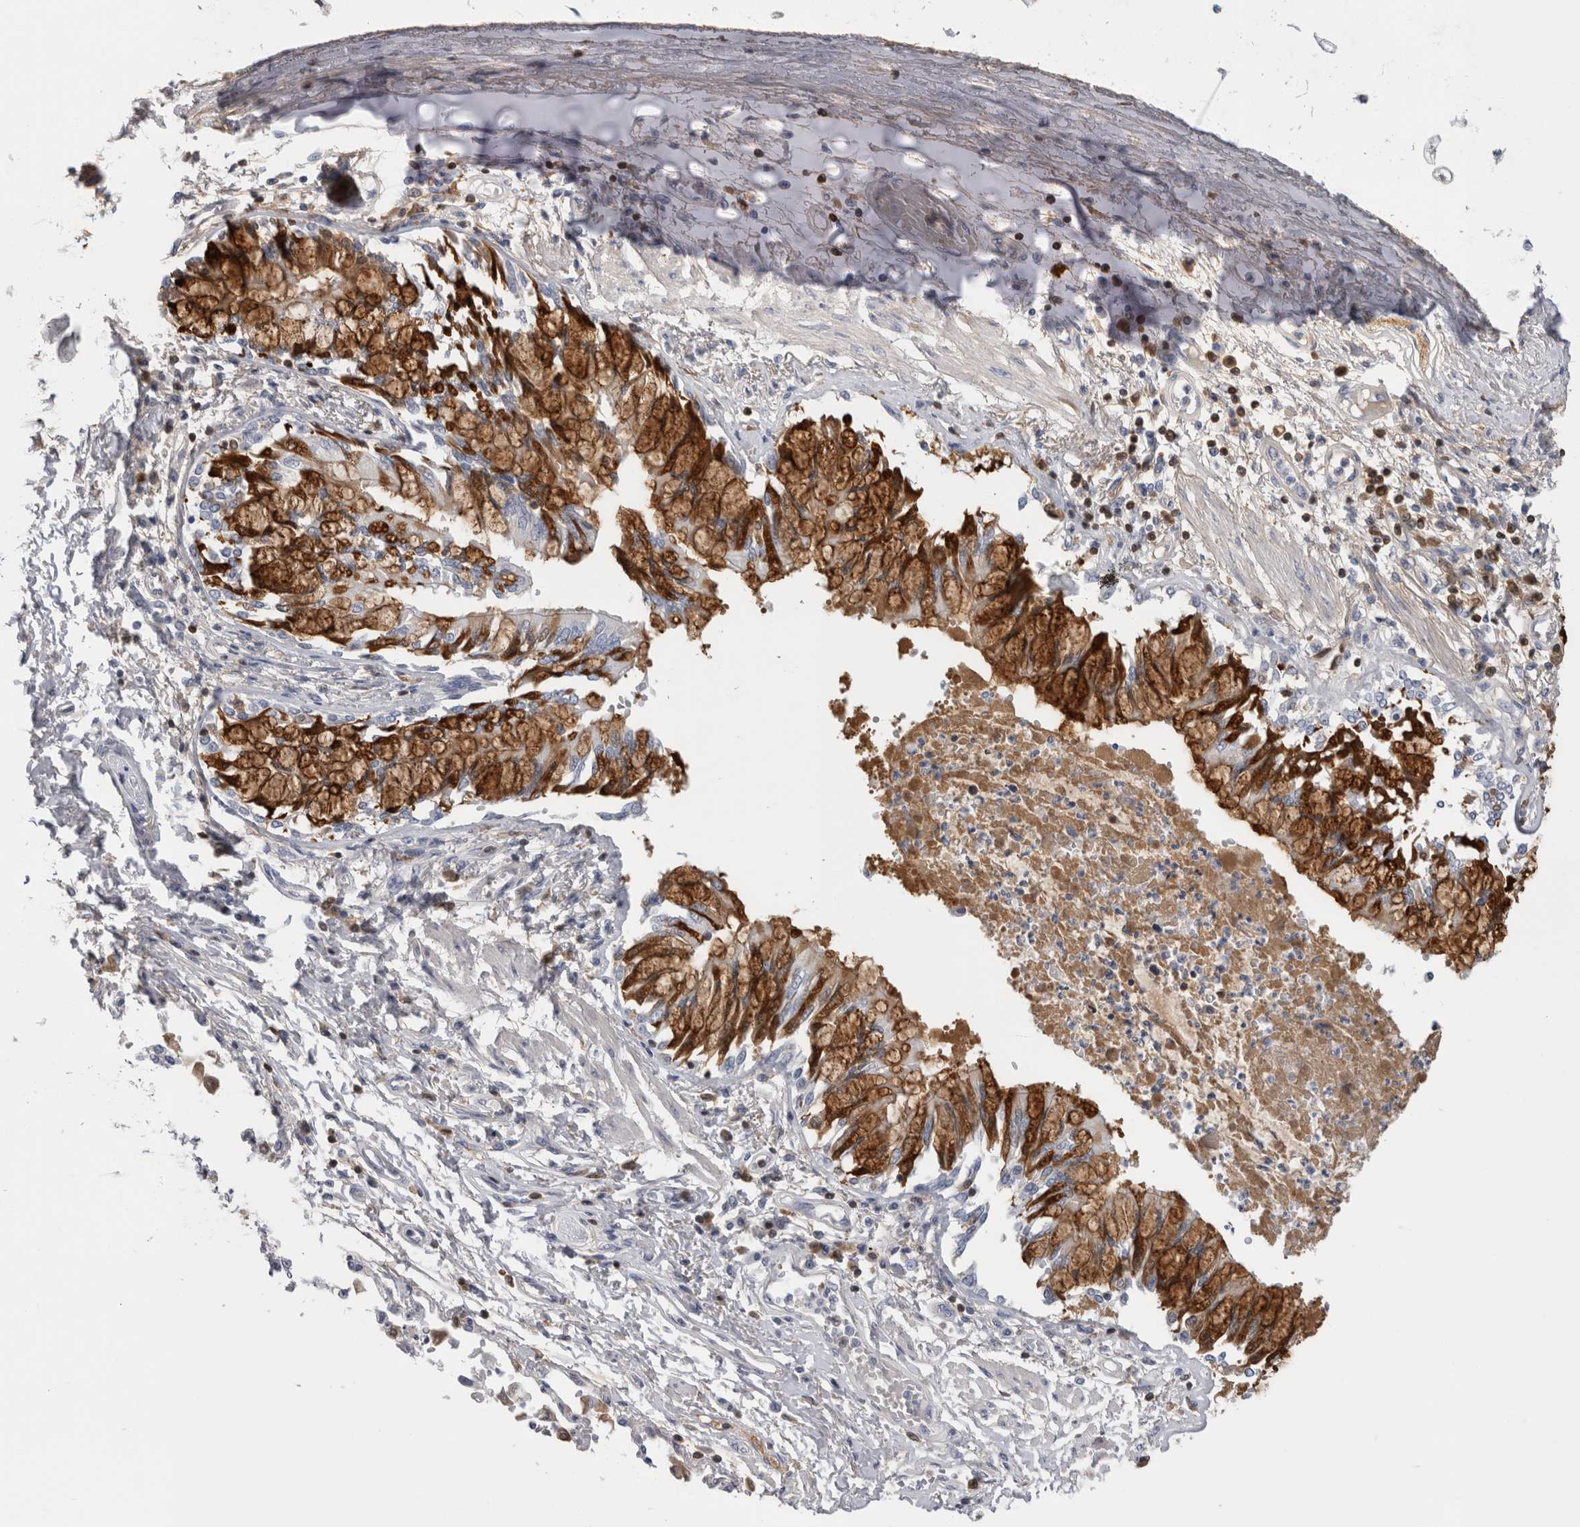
{"staining": {"intensity": "strong", "quantity": ">75%", "location": "cytoplasmic/membranous"}, "tissue": "bronchus", "cell_type": "Respiratory epithelial cells", "image_type": "normal", "snomed": [{"axis": "morphology", "description": "Normal tissue, NOS"}, {"axis": "topography", "description": "Cartilage tissue"}, {"axis": "topography", "description": "Bronchus"}, {"axis": "topography", "description": "Lung"}], "caption": "Immunohistochemistry micrograph of unremarkable bronchus: bronchus stained using IHC exhibits high levels of strong protein expression localized specifically in the cytoplasmic/membranous of respiratory epithelial cells, appearing as a cytoplasmic/membranous brown color.", "gene": "MSMB", "patient": {"sex": "female", "age": 49}}